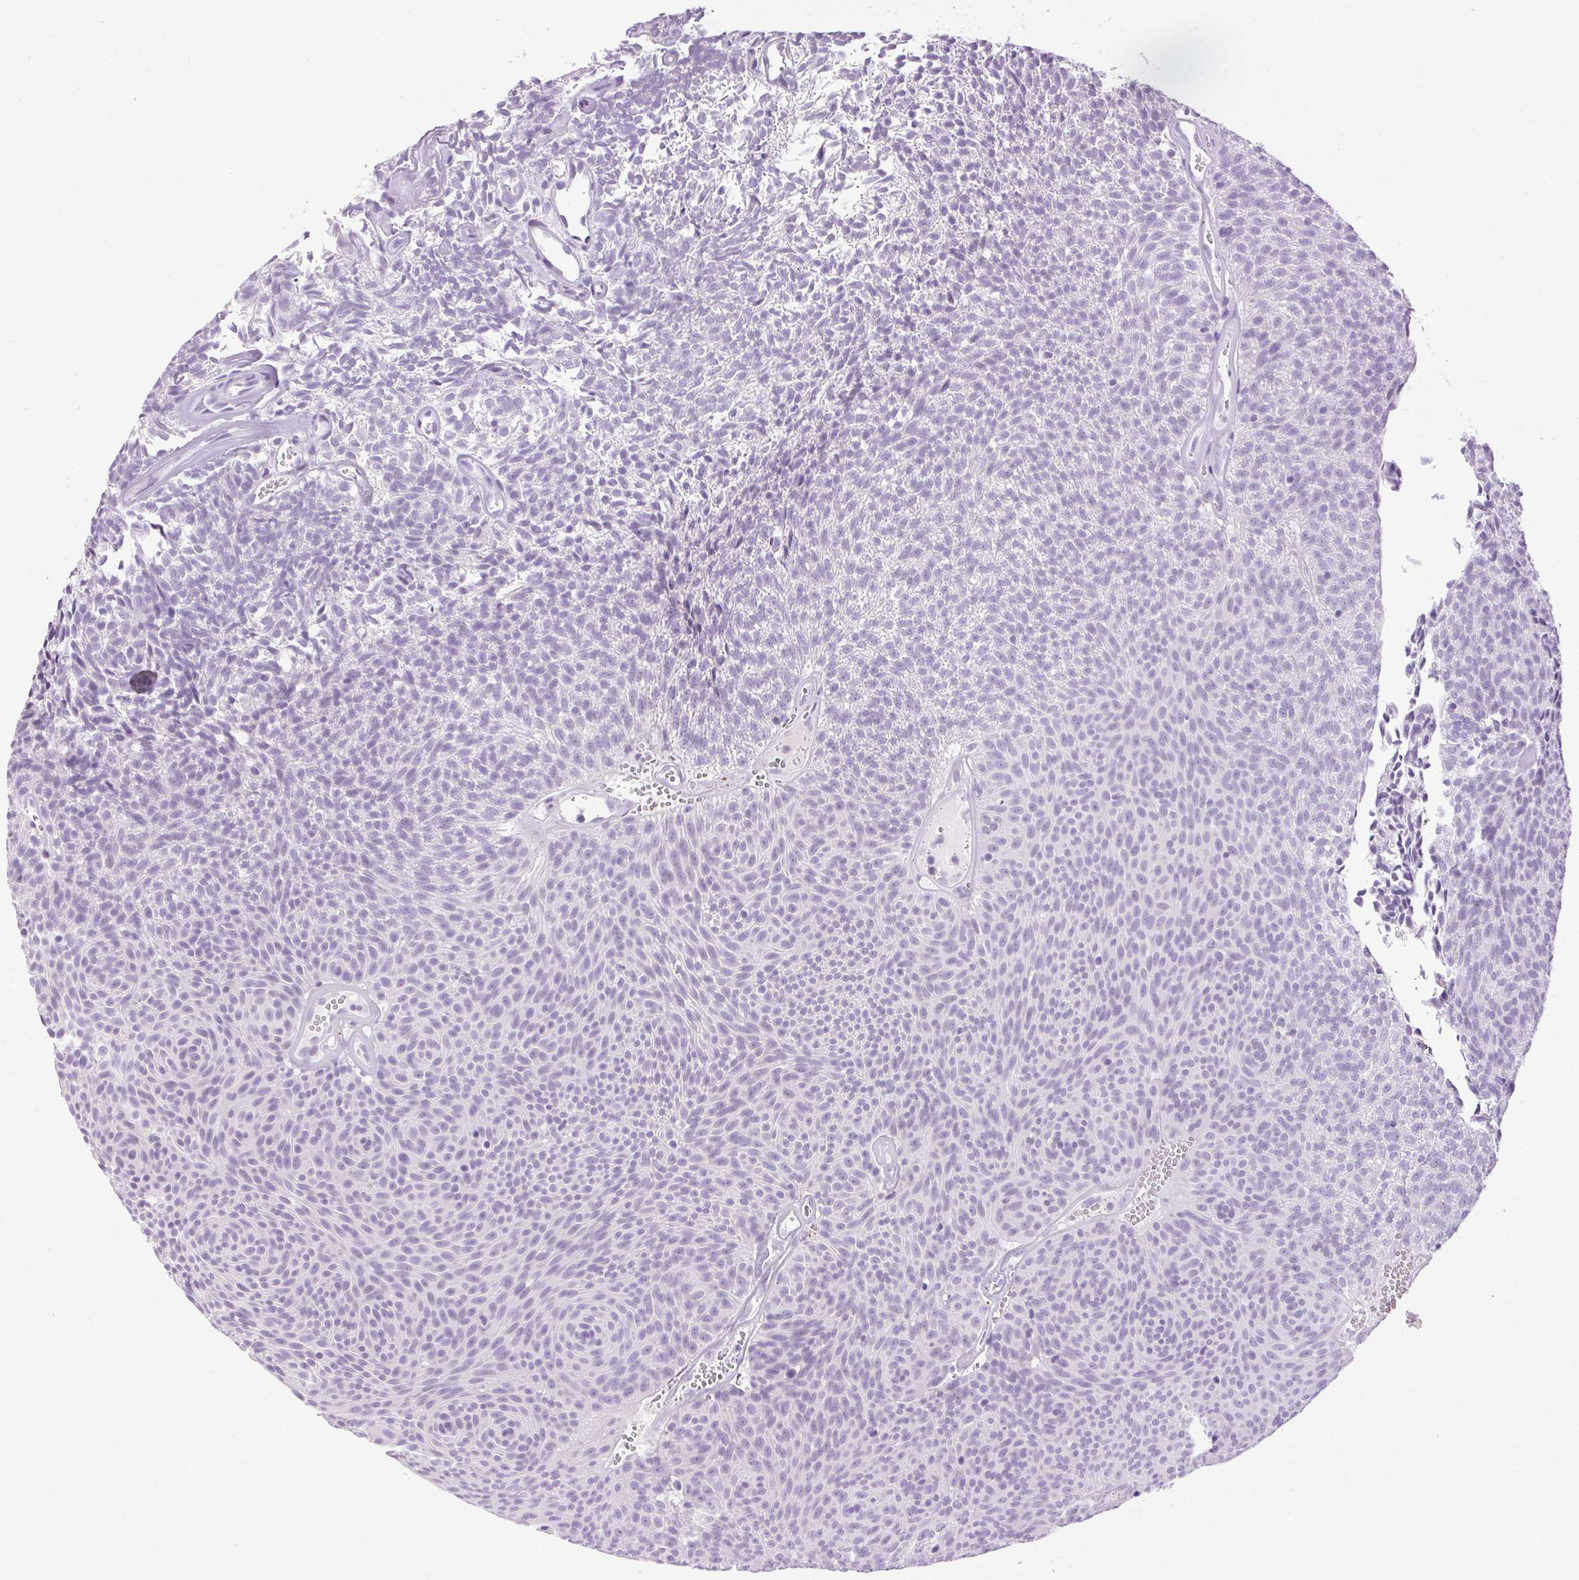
{"staining": {"intensity": "negative", "quantity": "none", "location": "none"}, "tissue": "urothelial cancer", "cell_type": "Tumor cells", "image_type": "cancer", "snomed": [{"axis": "morphology", "description": "Urothelial carcinoma, Low grade"}, {"axis": "topography", "description": "Urinary bladder"}], "caption": "Immunohistochemical staining of human low-grade urothelial carcinoma exhibits no significant expression in tumor cells.", "gene": "TMEM88B", "patient": {"sex": "male", "age": 77}}